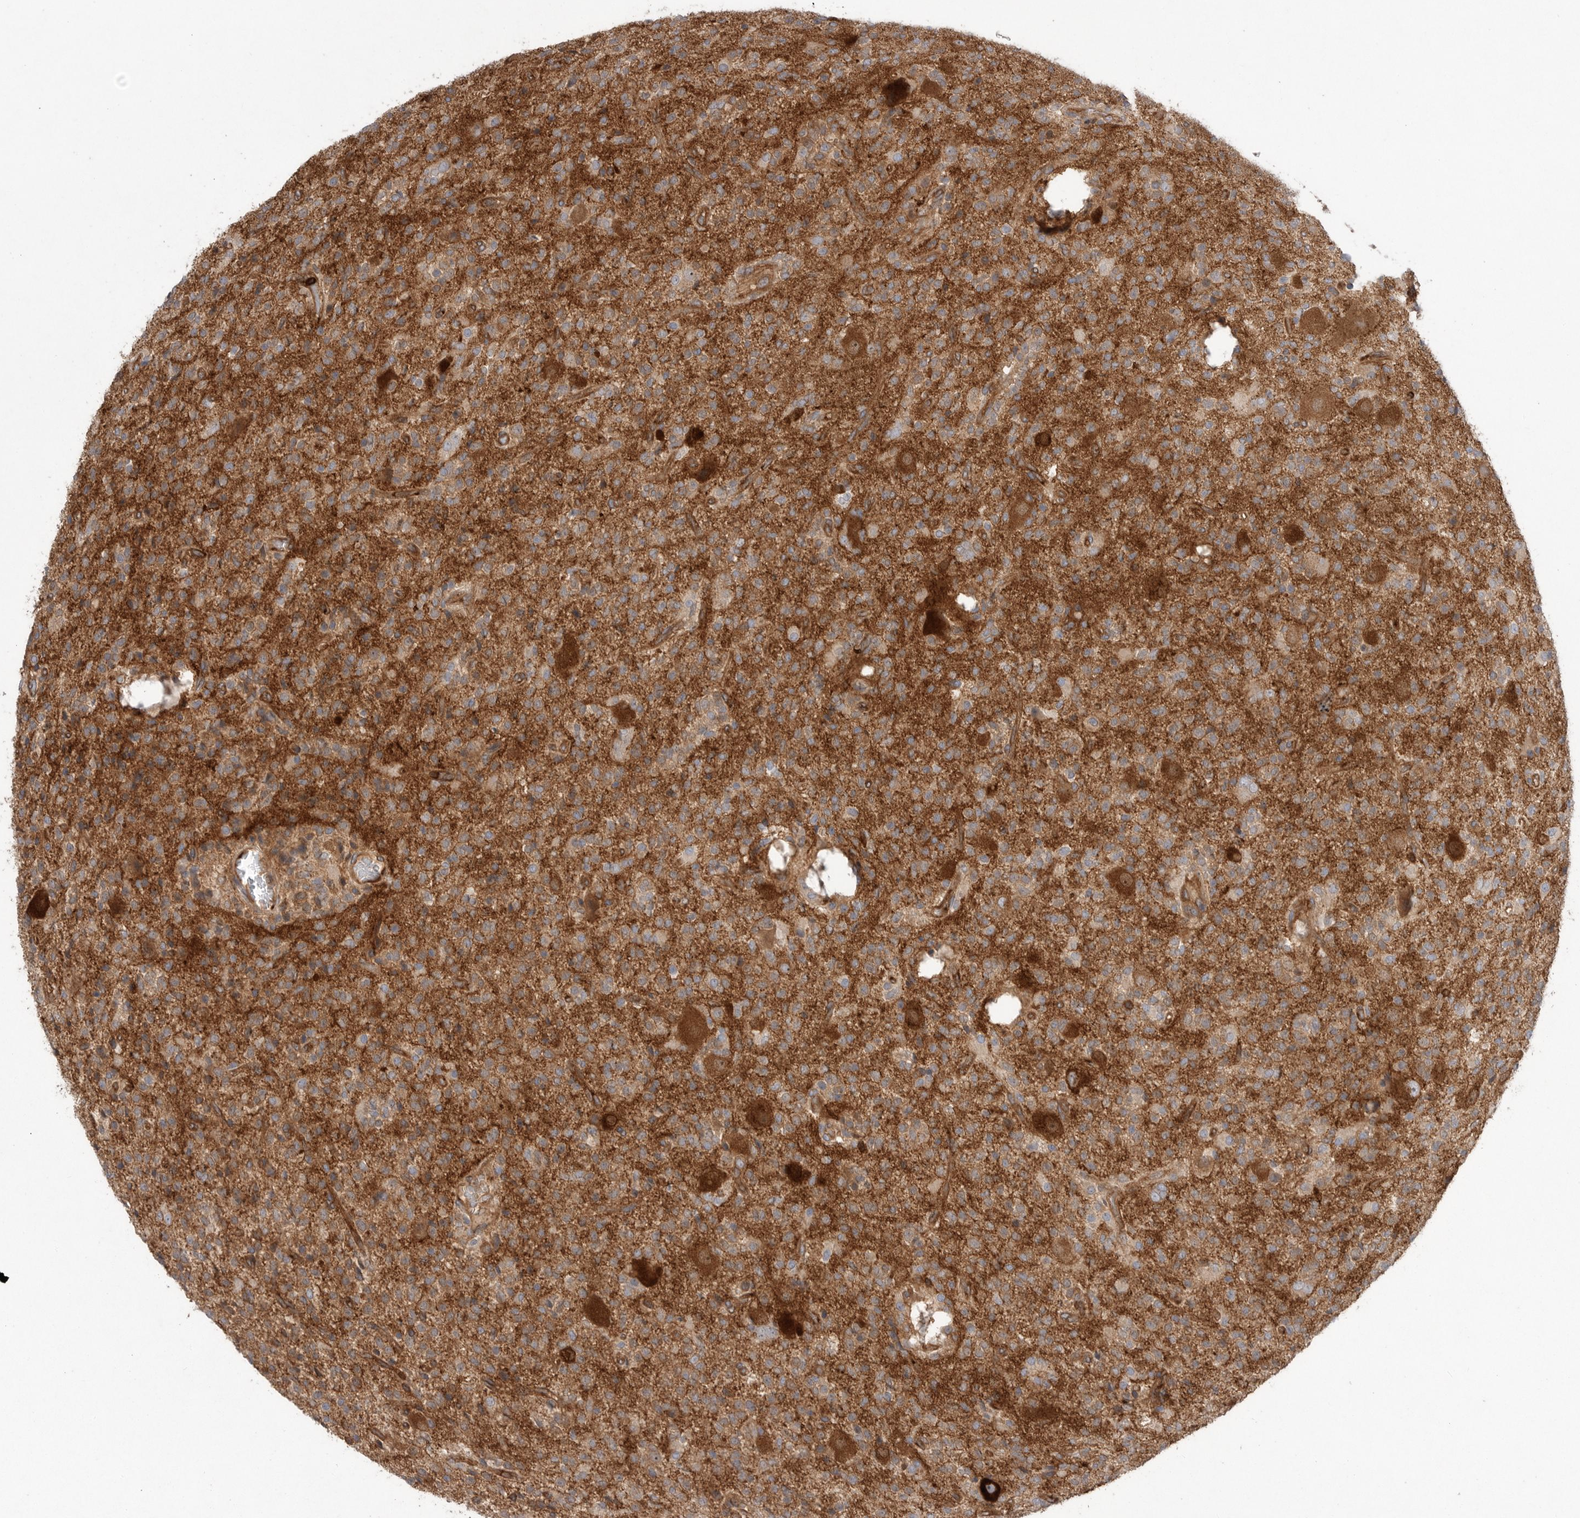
{"staining": {"intensity": "strong", "quantity": "25%-75%", "location": "cytoplasmic/membranous"}, "tissue": "glioma", "cell_type": "Tumor cells", "image_type": "cancer", "snomed": [{"axis": "morphology", "description": "Glioma, malignant, High grade"}, {"axis": "topography", "description": "Brain"}], "caption": "Approximately 25%-75% of tumor cells in human high-grade glioma (malignant) exhibit strong cytoplasmic/membranous protein staining as visualized by brown immunohistochemical staining.", "gene": "PRKCH", "patient": {"sex": "male", "age": 34}}